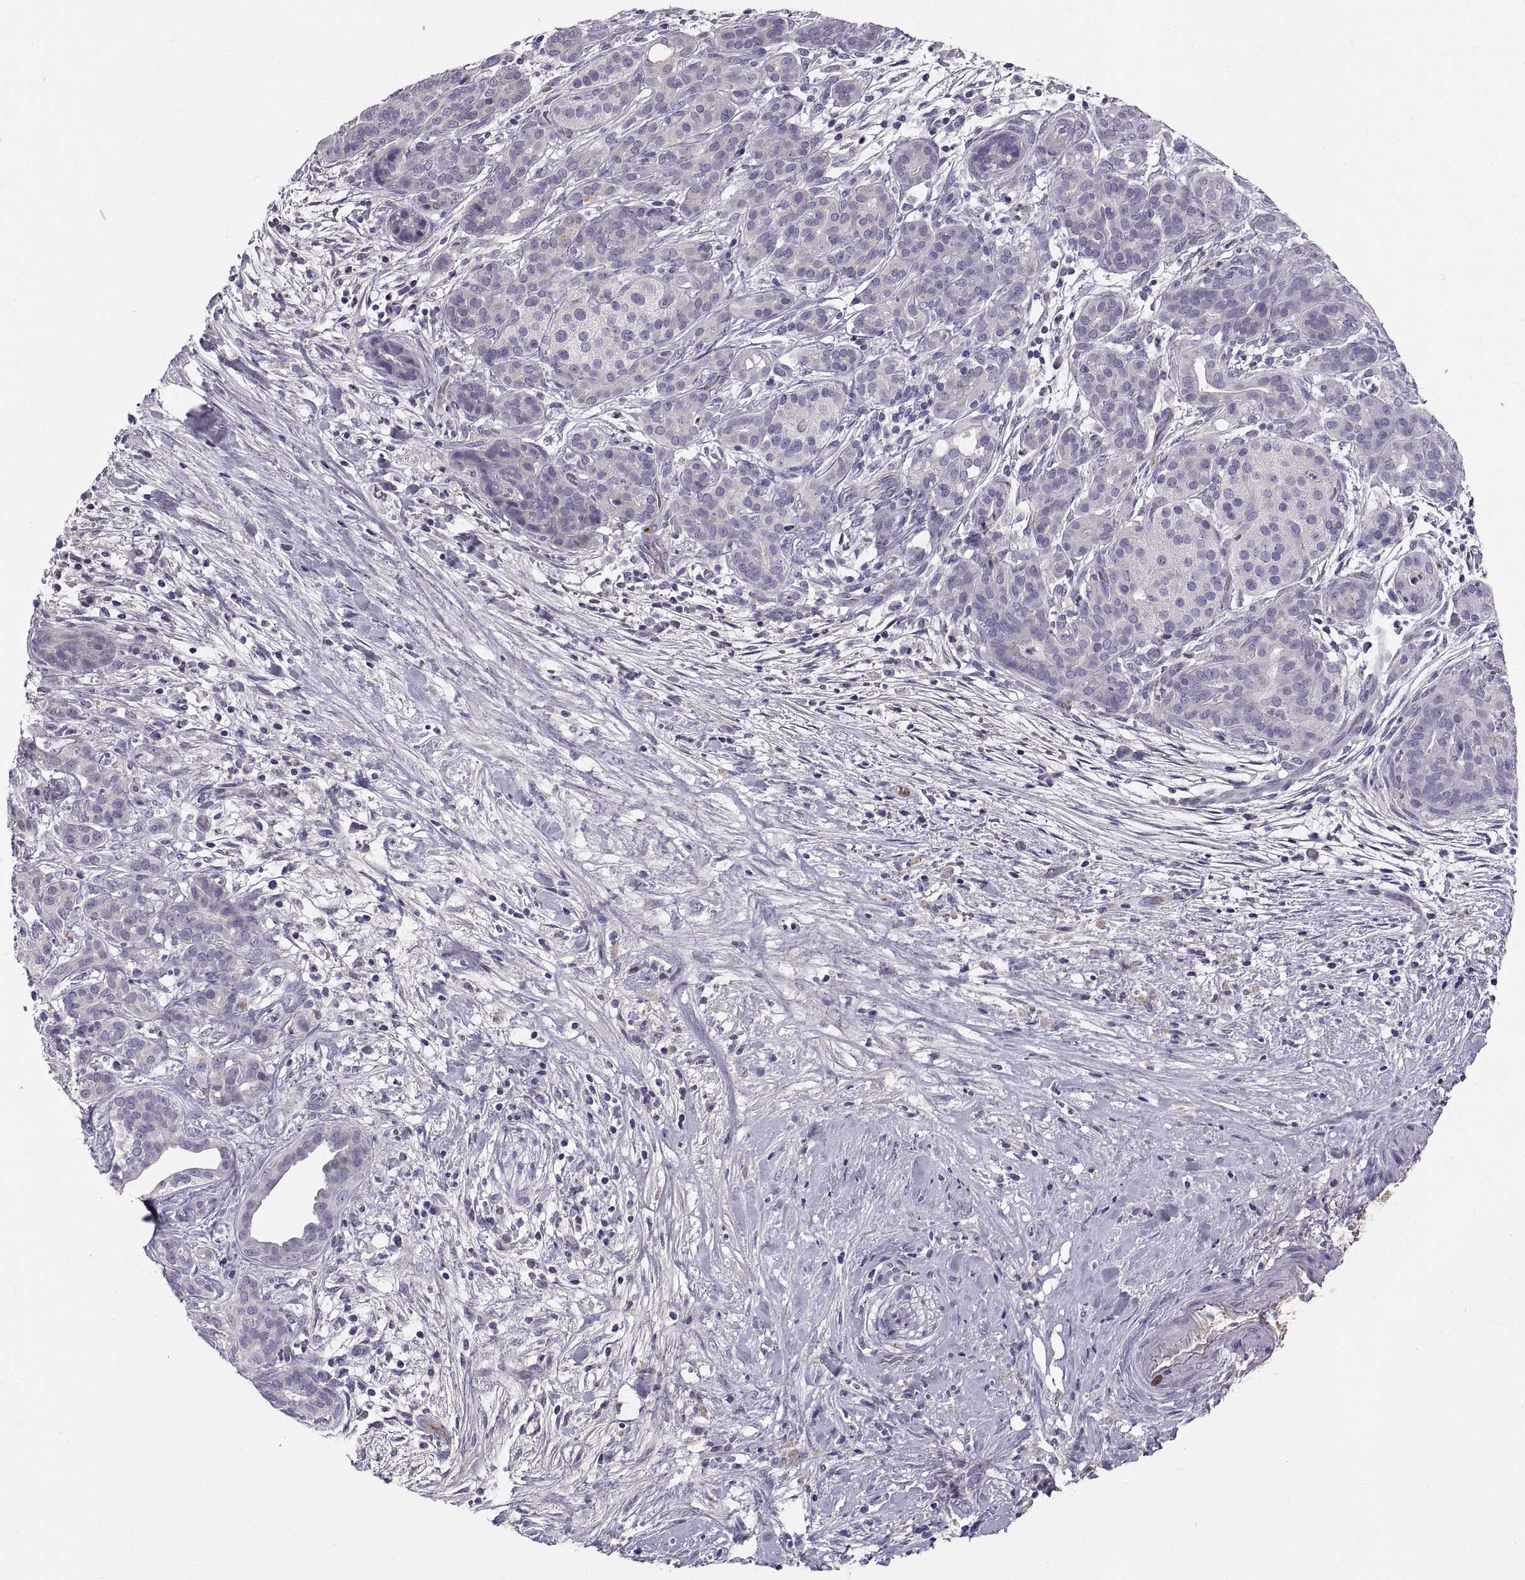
{"staining": {"intensity": "negative", "quantity": "none", "location": "none"}, "tissue": "pancreatic cancer", "cell_type": "Tumor cells", "image_type": "cancer", "snomed": [{"axis": "morphology", "description": "Adenocarcinoma, NOS"}, {"axis": "topography", "description": "Pancreas"}], "caption": "Tumor cells show no significant positivity in adenocarcinoma (pancreatic).", "gene": "ADAM32", "patient": {"sex": "male", "age": 44}}